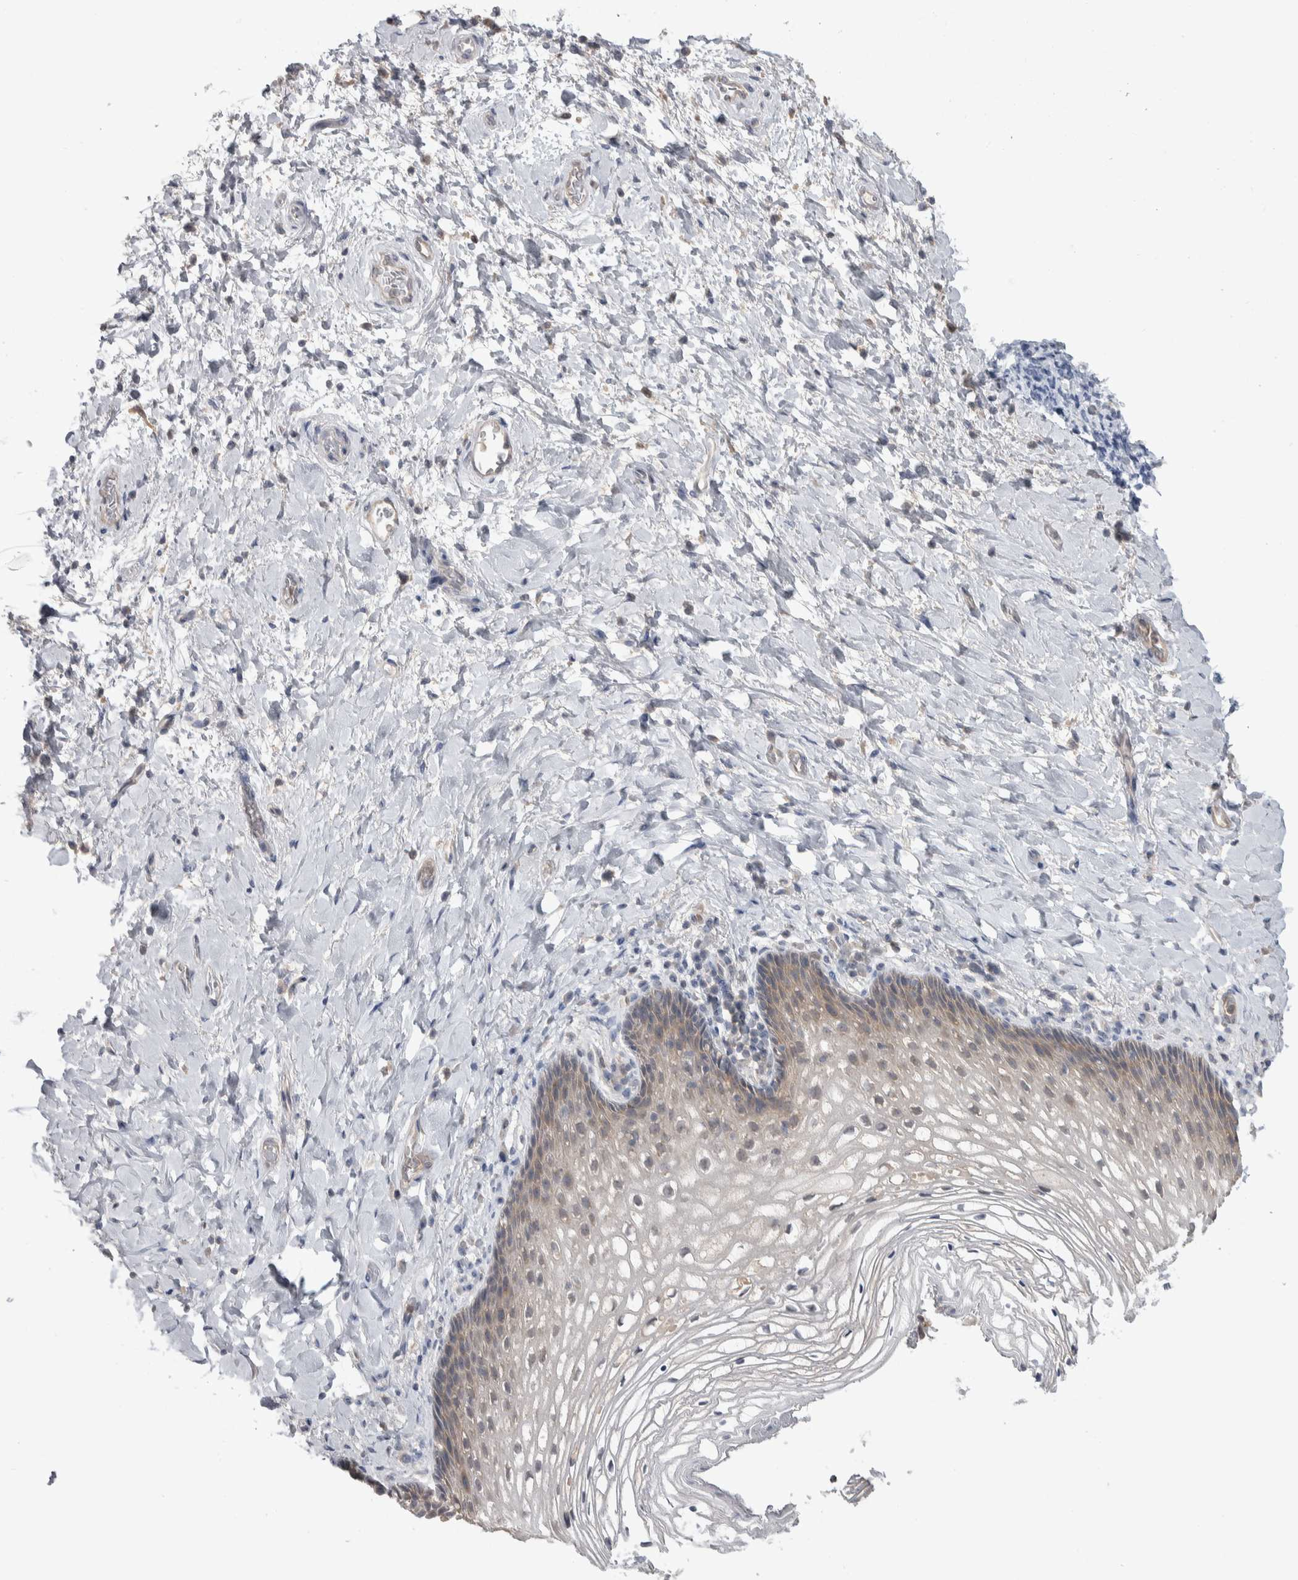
{"staining": {"intensity": "weak", "quantity": "25%-75%", "location": "cytoplasmic/membranous"}, "tissue": "vagina", "cell_type": "Squamous epithelial cells", "image_type": "normal", "snomed": [{"axis": "morphology", "description": "Normal tissue, NOS"}, {"axis": "topography", "description": "Vagina"}], "caption": "IHC micrograph of benign vagina: human vagina stained using immunohistochemistry demonstrates low levels of weak protein expression localized specifically in the cytoplasmic/membranous of squamous epithelial cells, appearing as a cytoplasmic/membranous brown color.", "gene": "HTATIP2", "patient": {"sex": "female", "age": 60}}